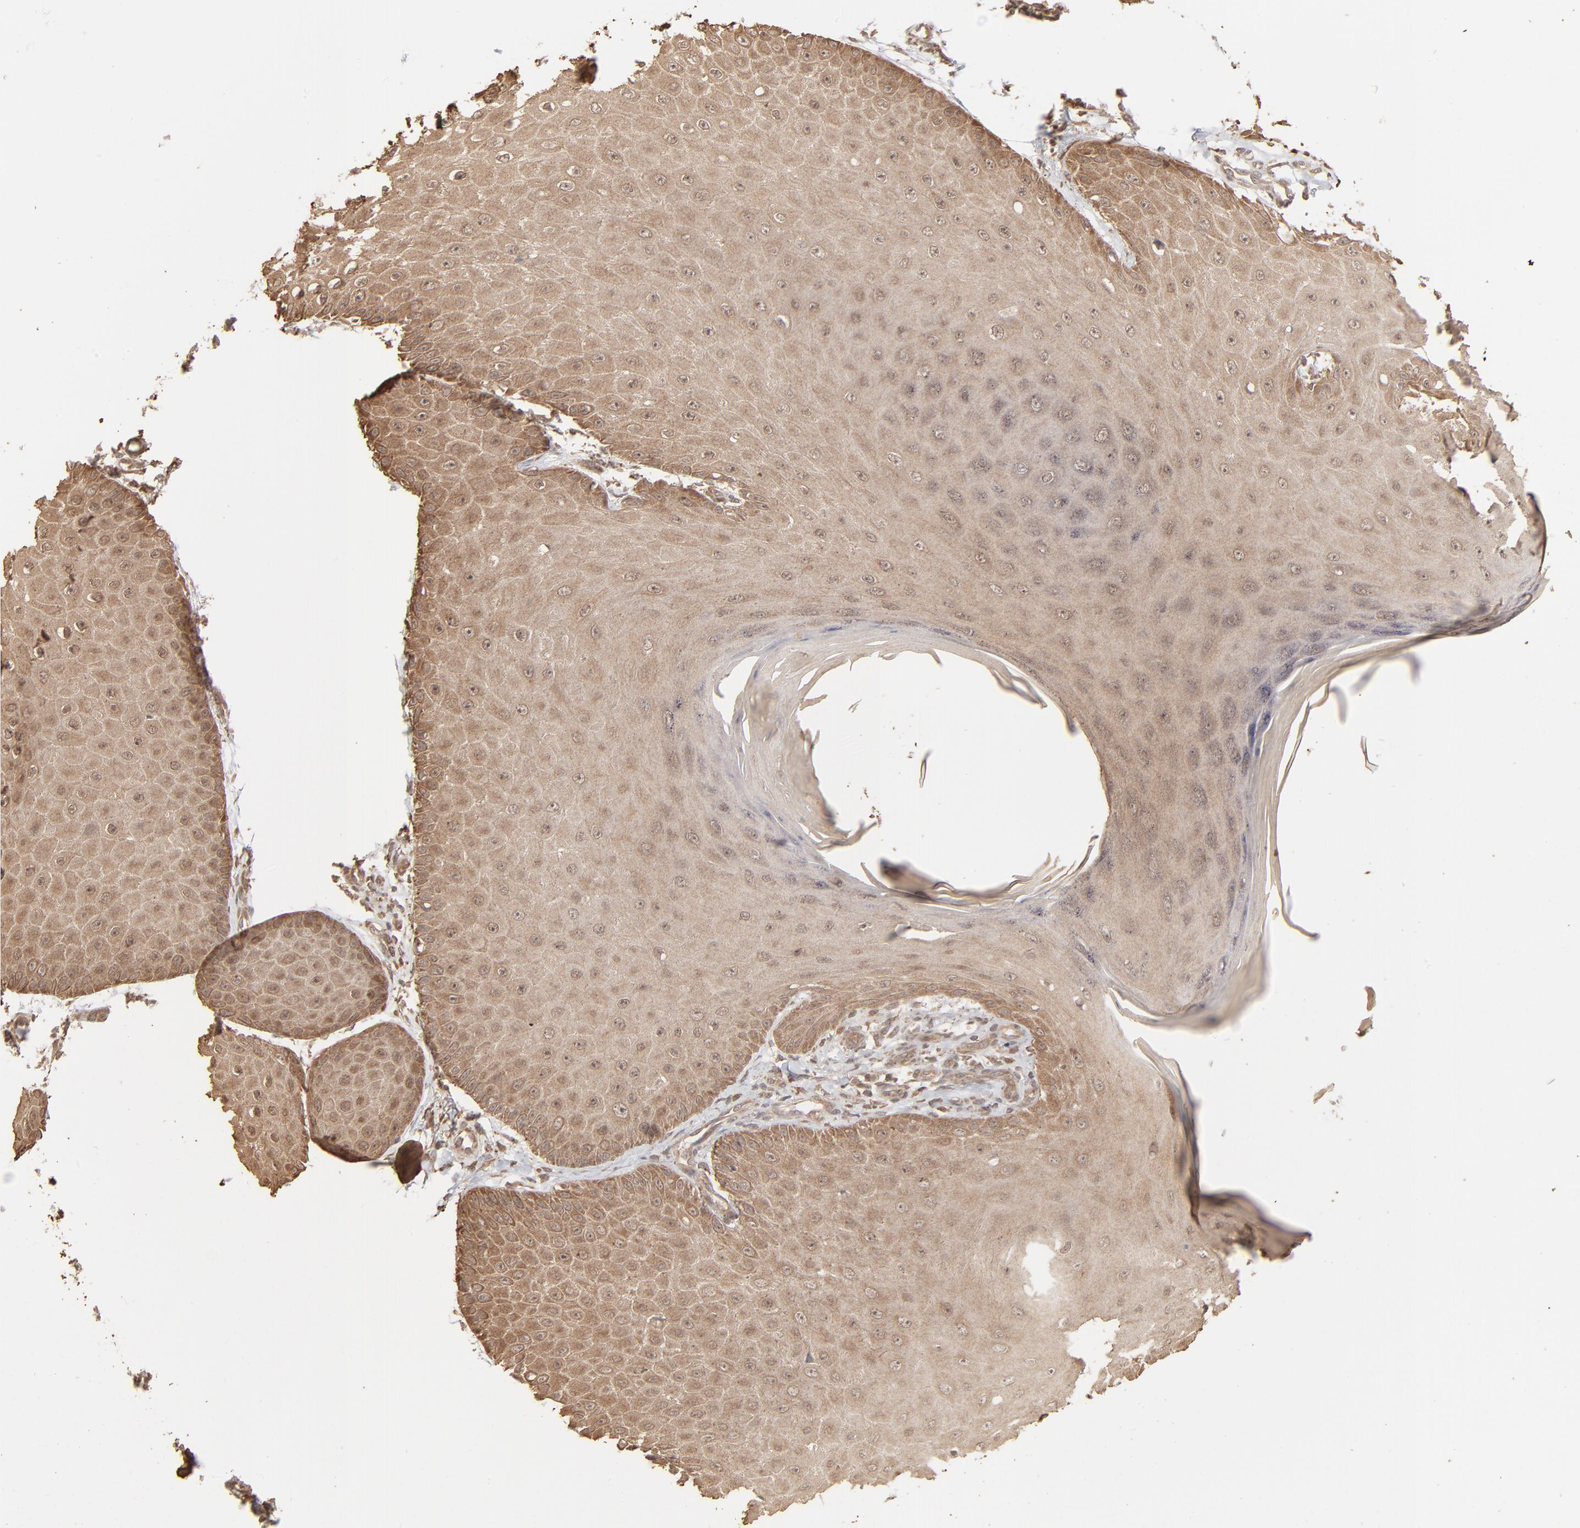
{"staining": {"intensity": "moderate", "quantity": ">75%", "location": "cytoplasmic/membranous"}, "tissue": "skin cancer", "cell_type": "Tumor cells", "image_type": "cancer", "snomed": [{"axis": "morphology", "description": "Squamous cell carcinoma, NOS"}, {"axis": "topography", "description": "Skin"}], "caption": "Squamous cell carcinoma (skin) tissue reveals moderate cytoplasmic/membranous staining in approximately >75% of tumor cells, visualized by immunohistochemistry.", "gene": "SCFD1", "patient": {"sex": "female", "age": 40}}